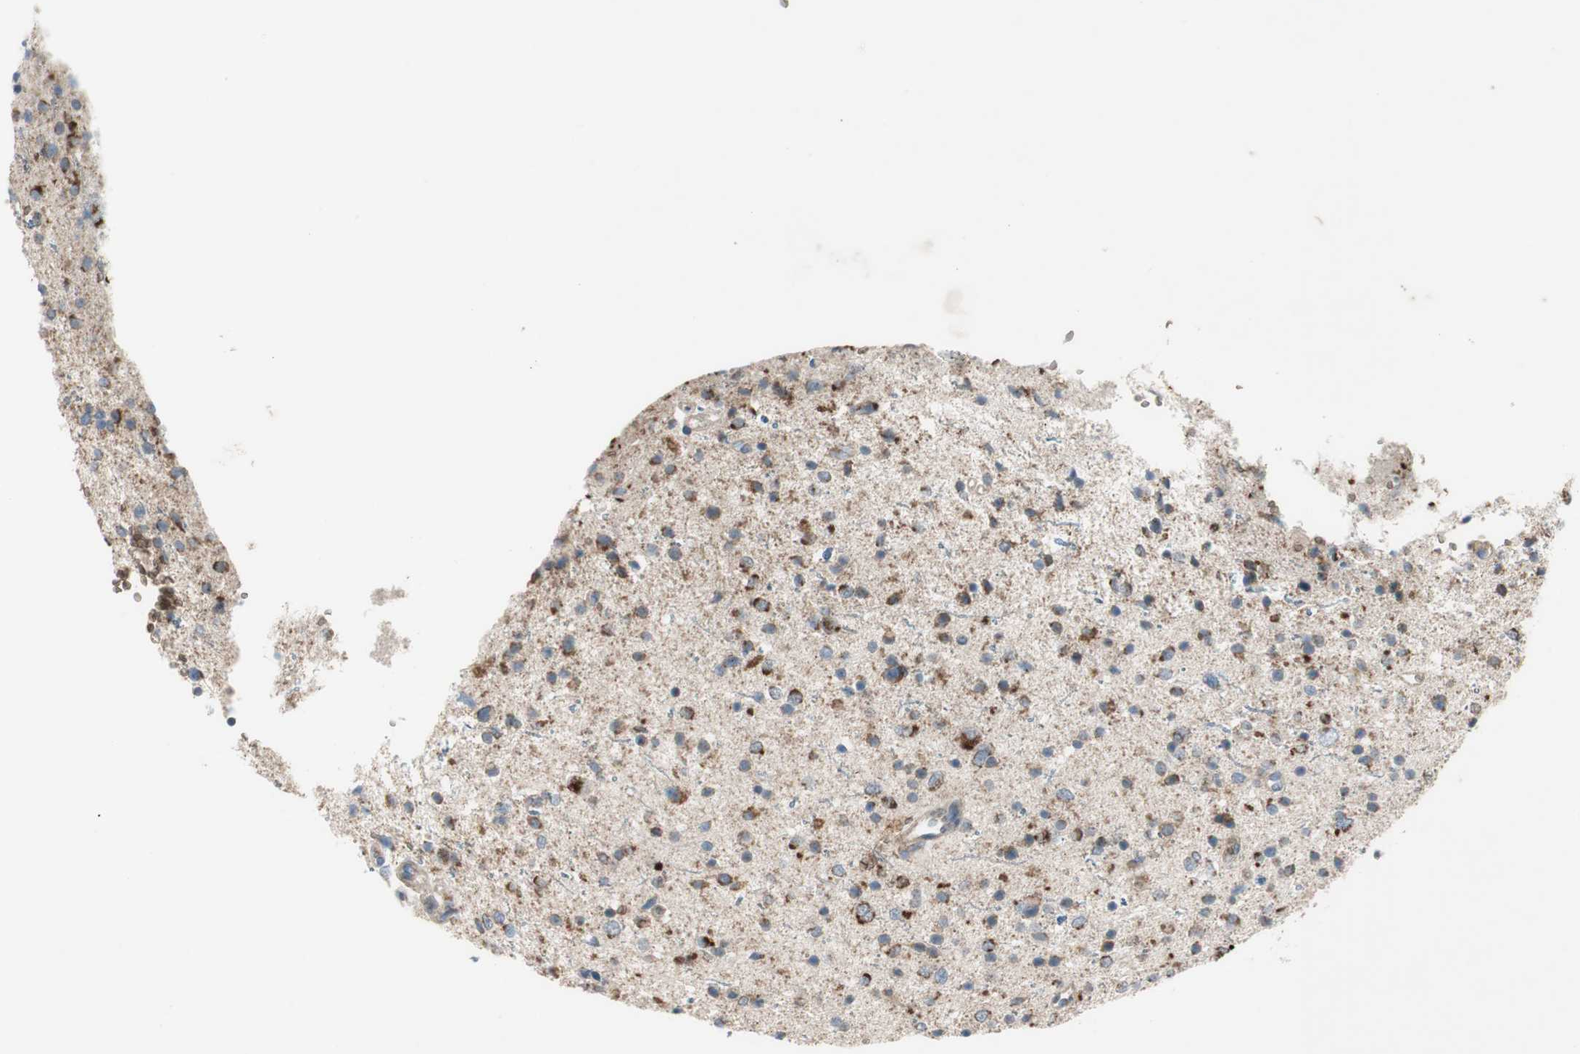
{"staining": {"intensity": "moderate", "quantity": "25%-75%", "location": "cytoplasmic/membranous"}, "tissue": "glioma", "cell_type": "Tumor cells", "image_type": "cancer", "snomed": [{"axis": "morphology", "description": "Glioma, malignant, Low grade"}, {"axis": "topography", "description": "Brain"}], "caption": "This is a photomicrograph of immunohistochemistry staining of malignant glioma (low-grade), which shows moderate expression in the cytoplasmic/membranous of tumor cells.", "gene": "GYPC", "patient": {"sex": "female", "age": 37}}